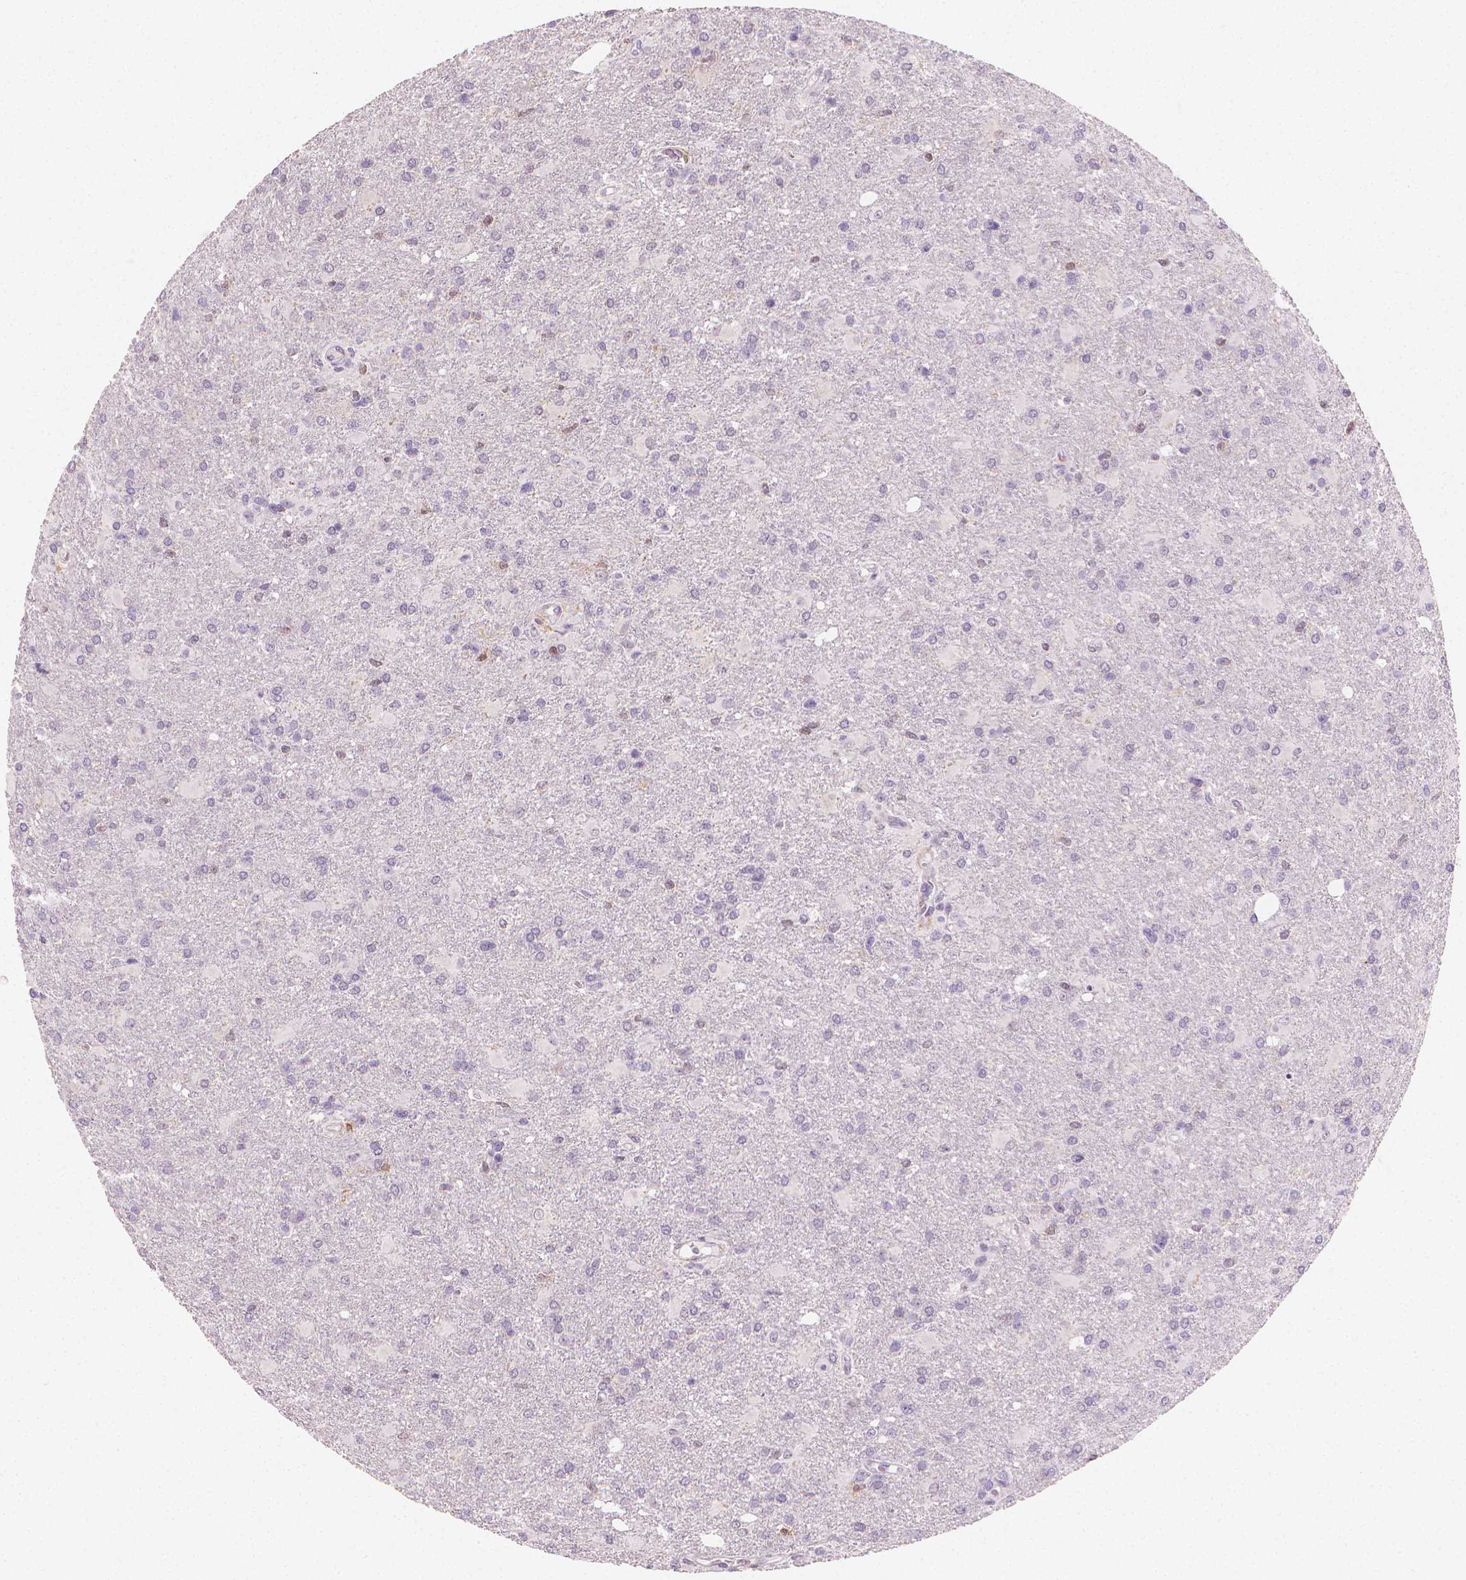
{"staining": {"intensity": "negative", "quantity": "none", "location": "none"}, "tissue": "glioma", "cell_type": "Tumor cells", "image_type": "cancer", "snomed": [{"axis": "morphology", "description": "Glioma, malignant, High grade"}, {"axis": "topography", "description": "Brain"}], "caption": "An immunohistochemistry photomicrograph of high-grade glioma (malignant) is shown. There is no staining in tumor cells of high-grade glioma (malignant). The staining is performed using DAB brown chromogen with nuclei counter-stained in using hematoxylin.", "gene": "TNFAIP2", "patient": {"sex": "male", "age": 68}}